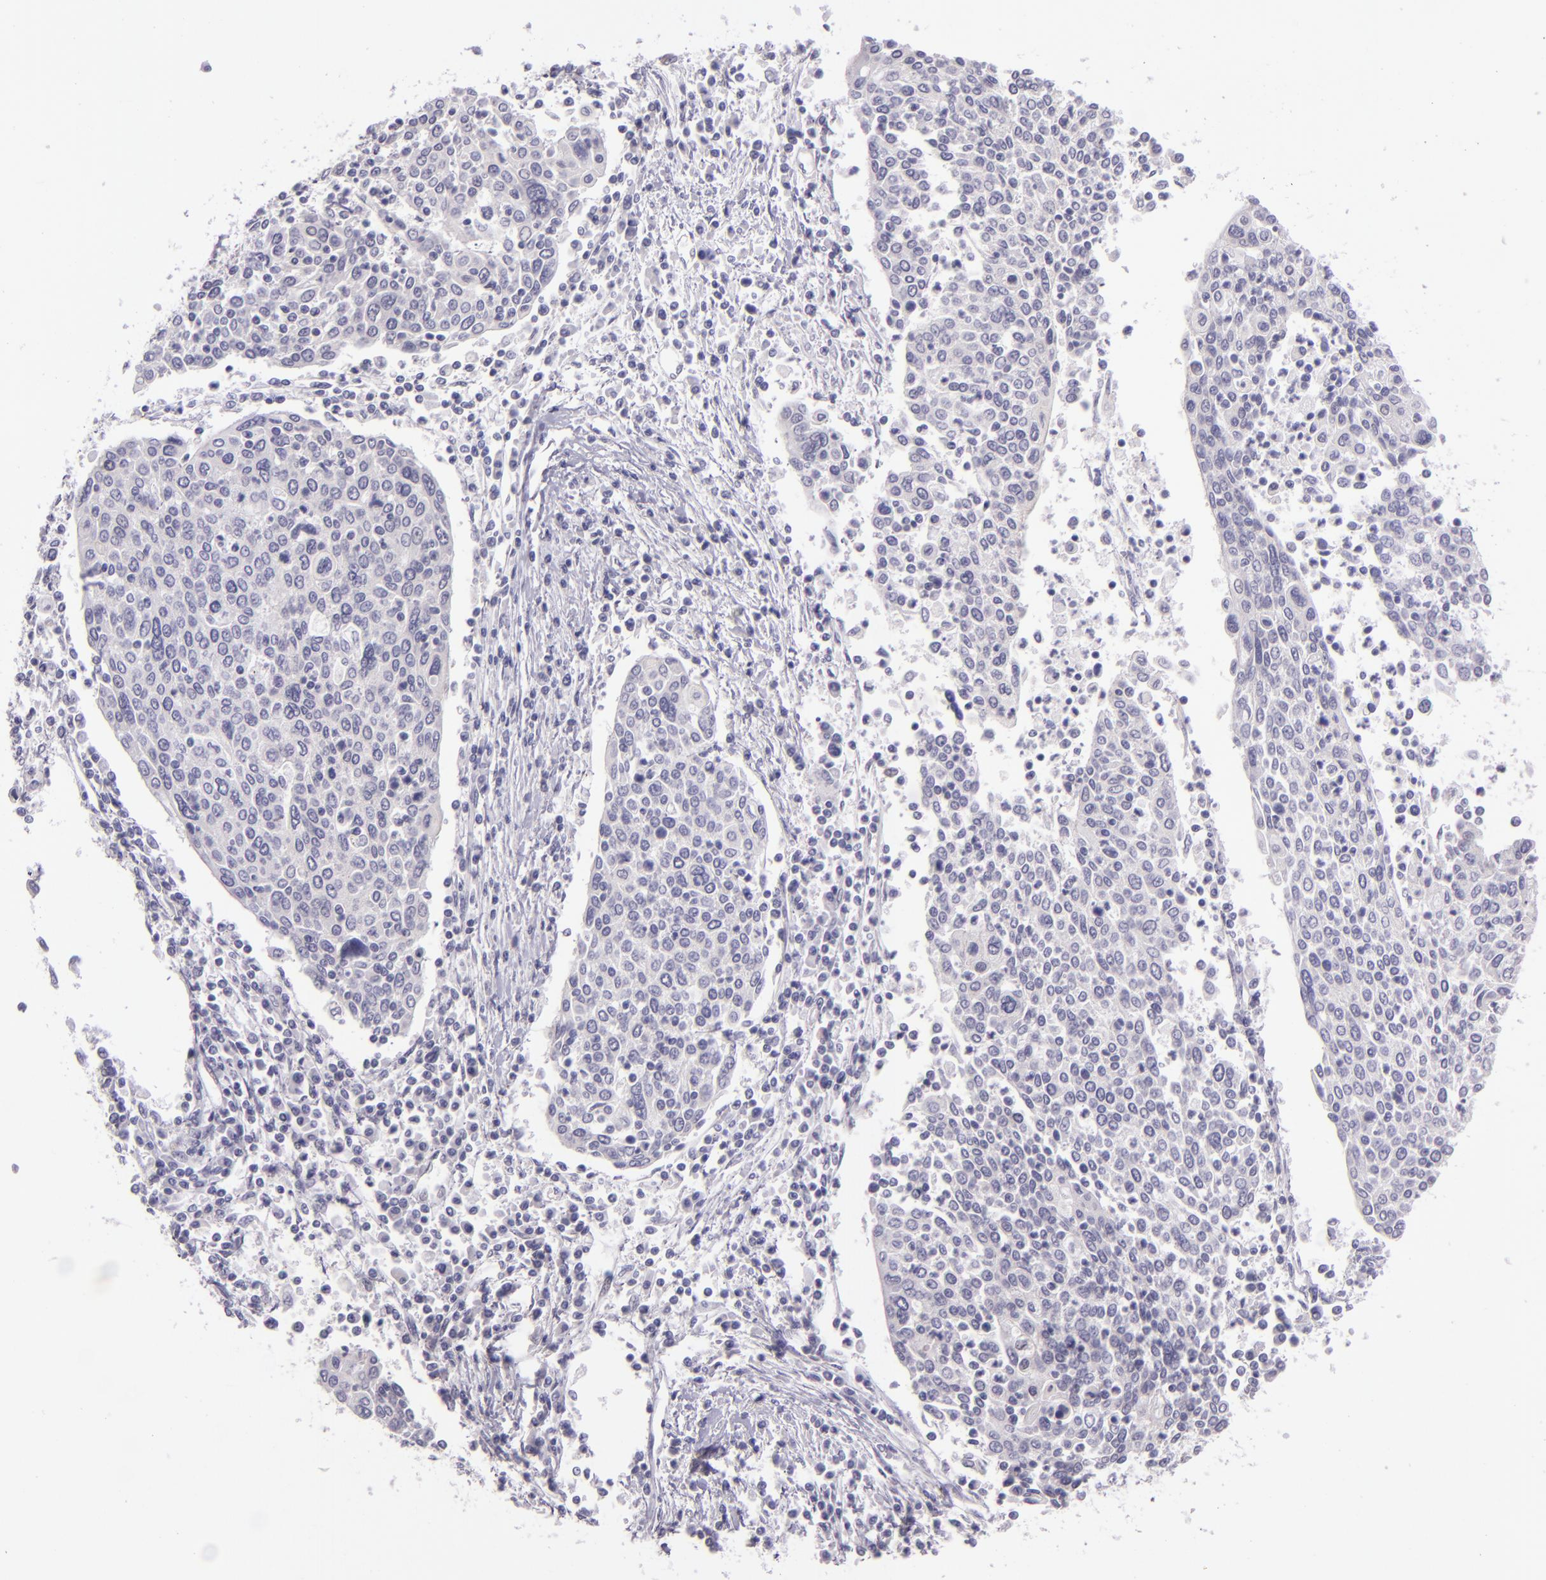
{"staining": {"intensity": "negative", "quantity": "none", "location": "none"}, "tissue": "cervical cancer", "cell_type": "Tumor cells", "image_type": "cancer", "snomed": [{"axis": "morphology", "description": "Squamous cell carcinoma, NOS"}, {"axis": "topography", "description": "Cervix"}], "caption": "Squamous cell carcinoma (cervical) was stained to show a protein in brown. There is no significant expression in tumor cells.", "gene": "SNCB", "patient": {"sex": "female", "age": 40}}